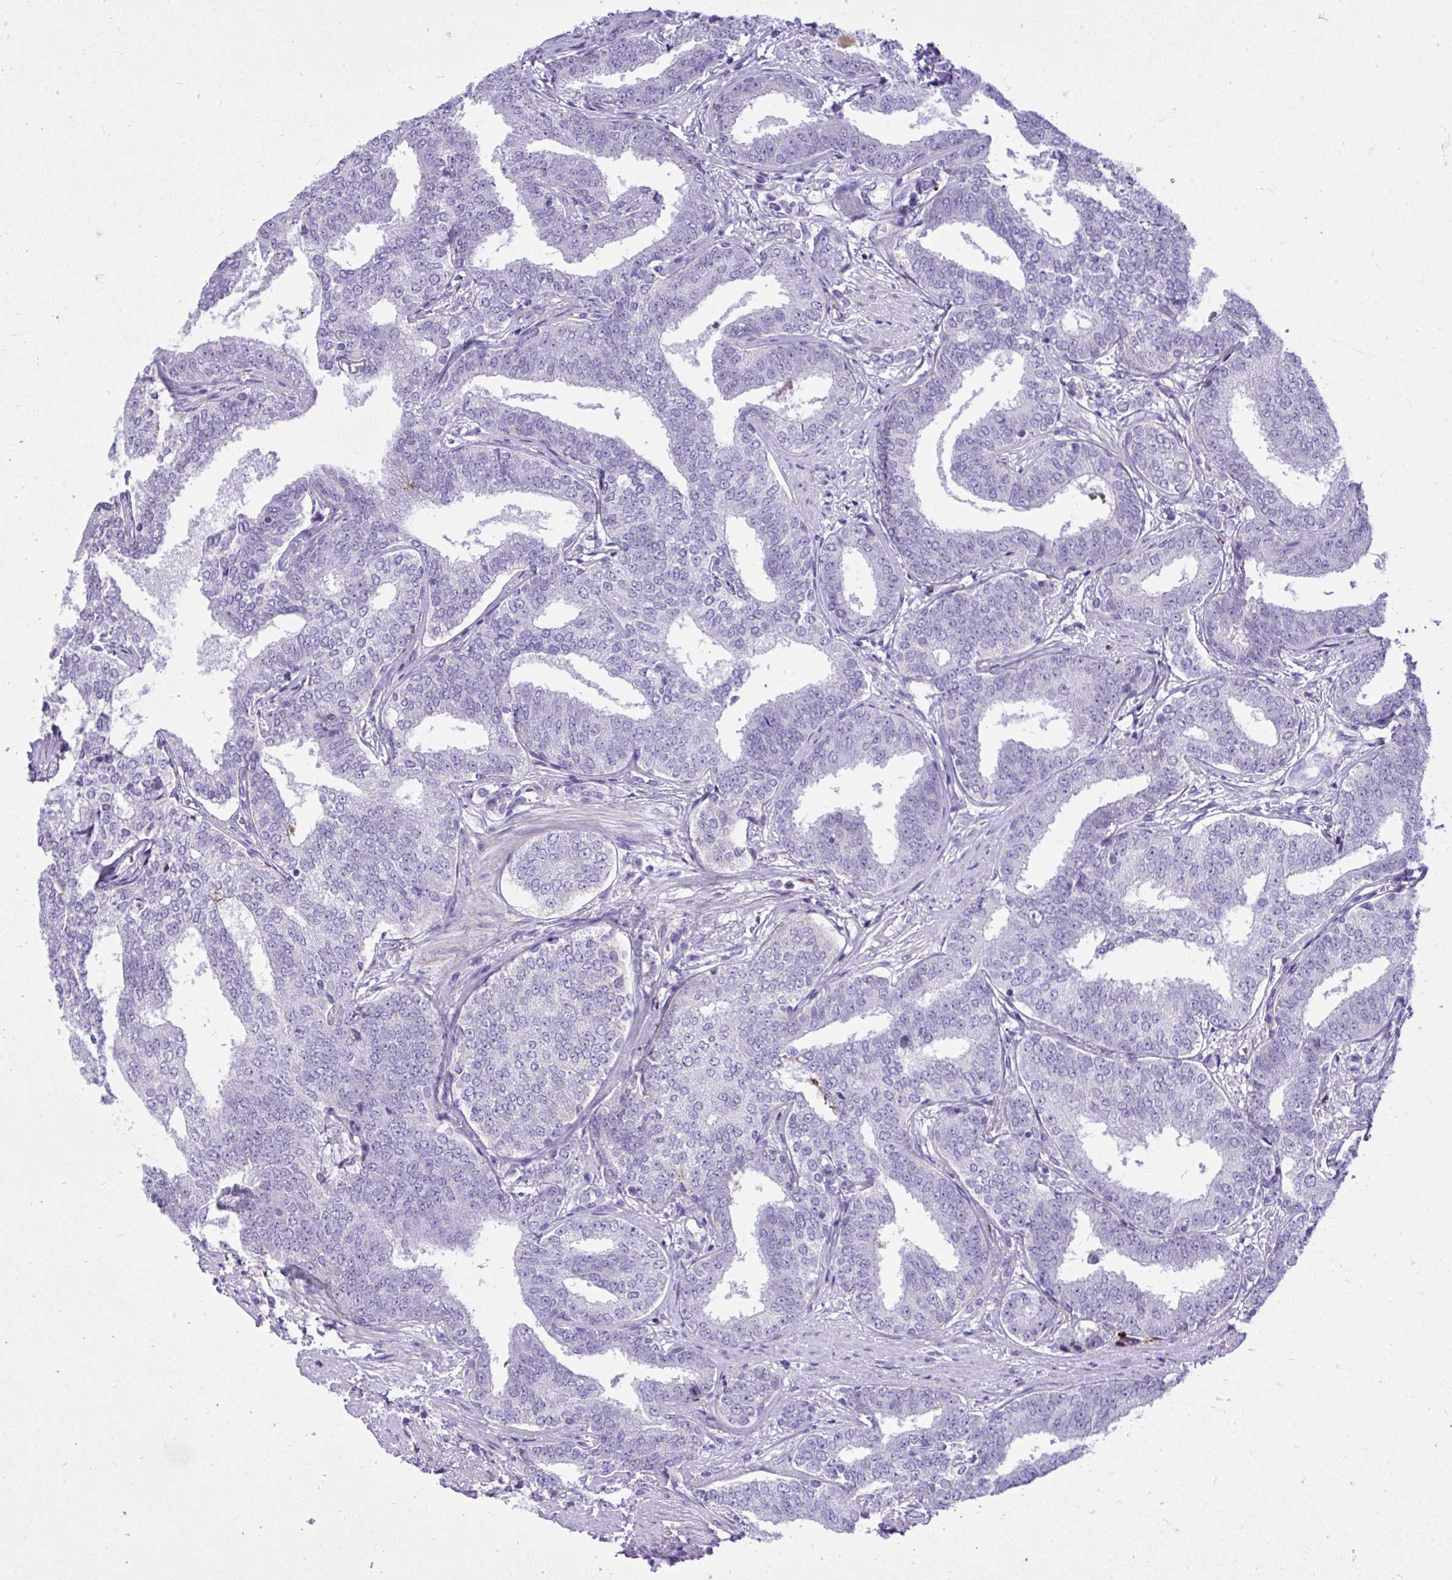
{"staining": {"intensity": "negative", "quantity": "none", "location": "none"}, "tissue": "prostate cancer", "cell_type": "Tumor cells", "image_type": "cancer", "snomed": [{"axis": "morphology", "description": "Adenocarcinoma, High grade"}, {"axis": "topography", "description": "Prostate"}], "caption": "Immunohistochemistry of high-grade adenocarcinoma (prostate) demonstrates no expression in tumor cells. (DAB (3,3'-diaminobenzidine) immunohistochemistry, high magnification).", "gene": "HRG", "patient": {"sex": "male", "age": 72}}